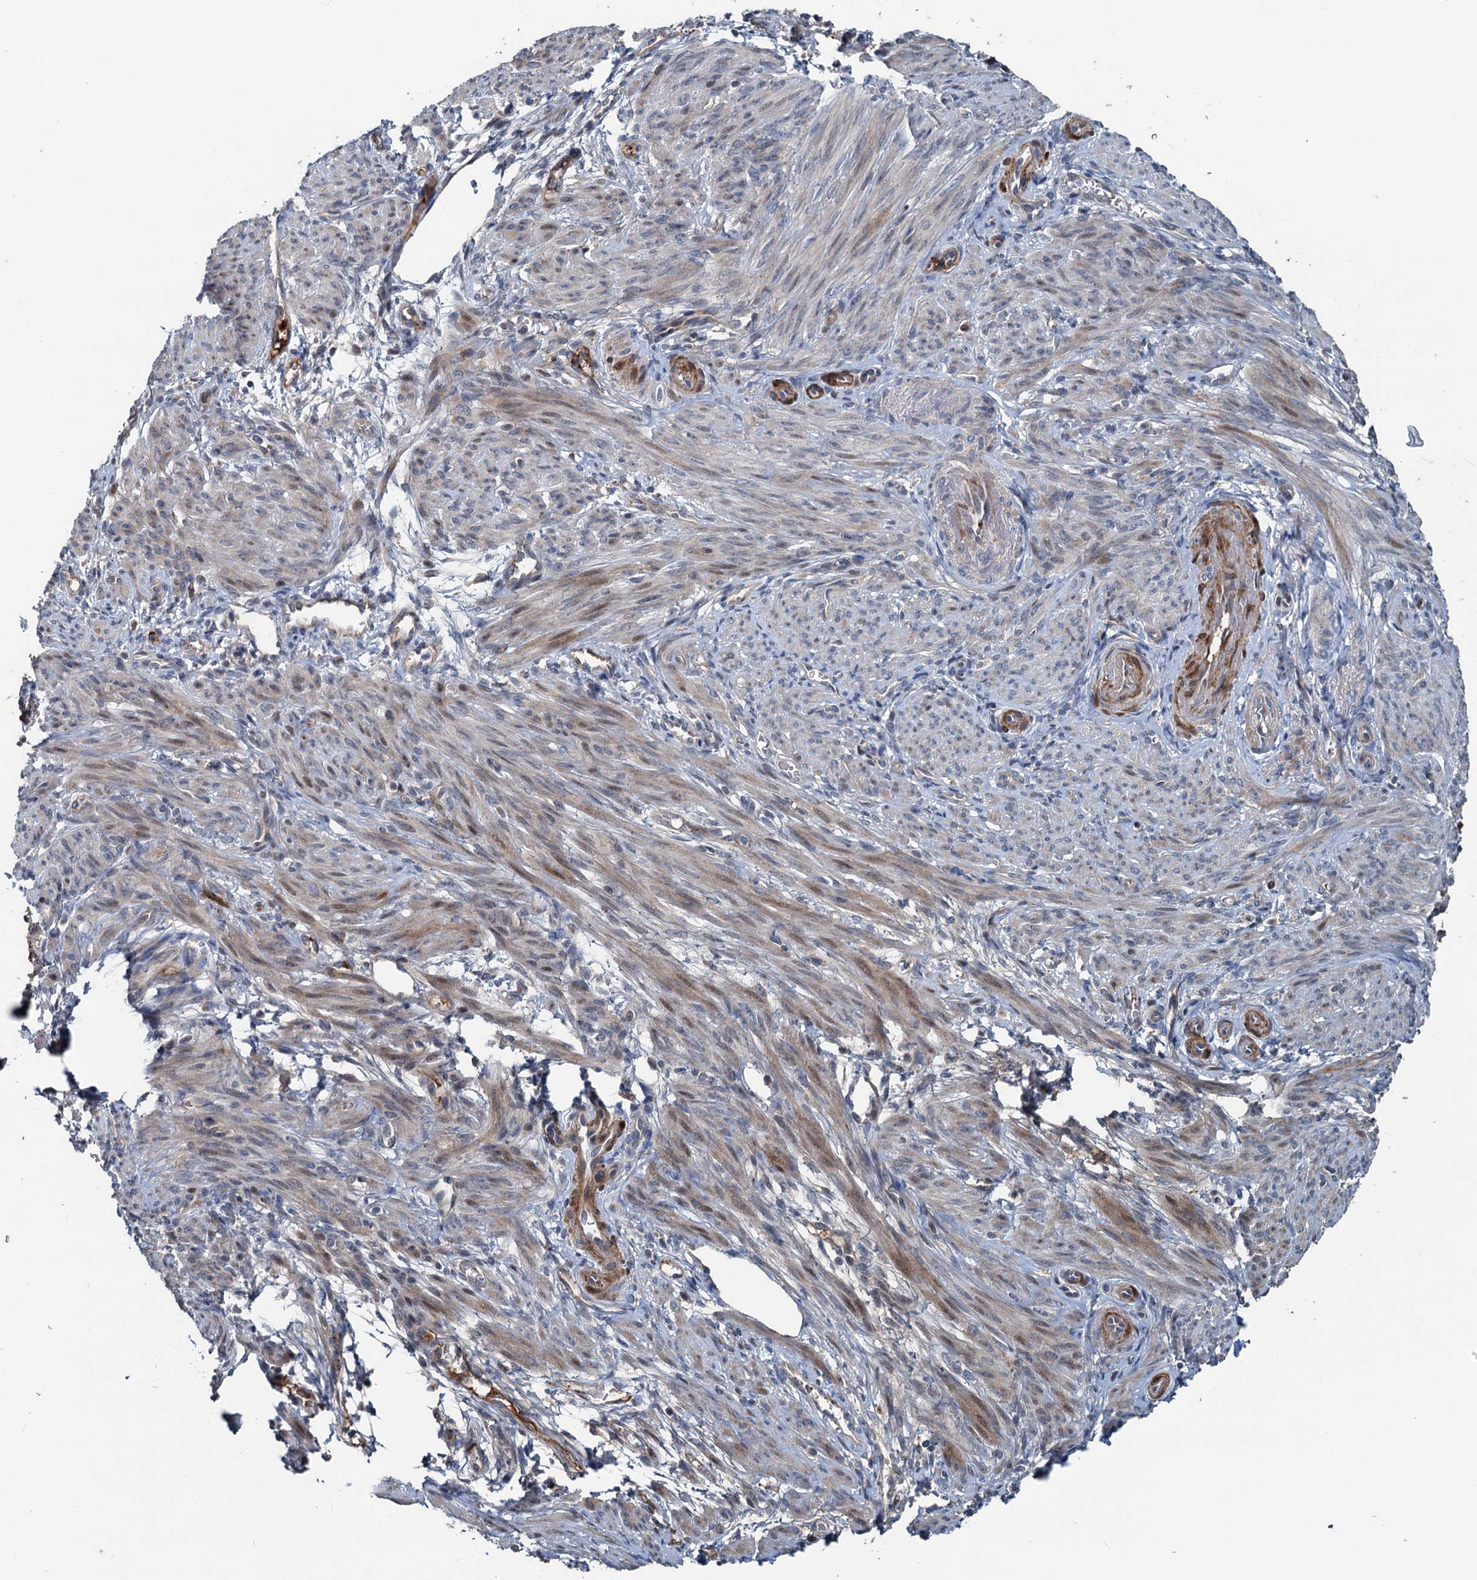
{"staining": {"intensity": "moderate", "quantity": "25%-75%", "location": "cytoplasmic/membranous"}, "tissue": "smooth muscle", "cell_type": "Smooth muscle cells", "image_type": "normal", "snomed": [{"axis": "morphology", "description": "Normal tissue, NOS"}, {"axis": "topography", "description": "Smooth muscle"}], "caption": "Moderate cytoplasmic/membranous protein staining is seen in about 25%-75% of smooth muscle cells in smooth muscle.", "gene": "TEDC1", "patient": {"sex": "female", "age": 39}}